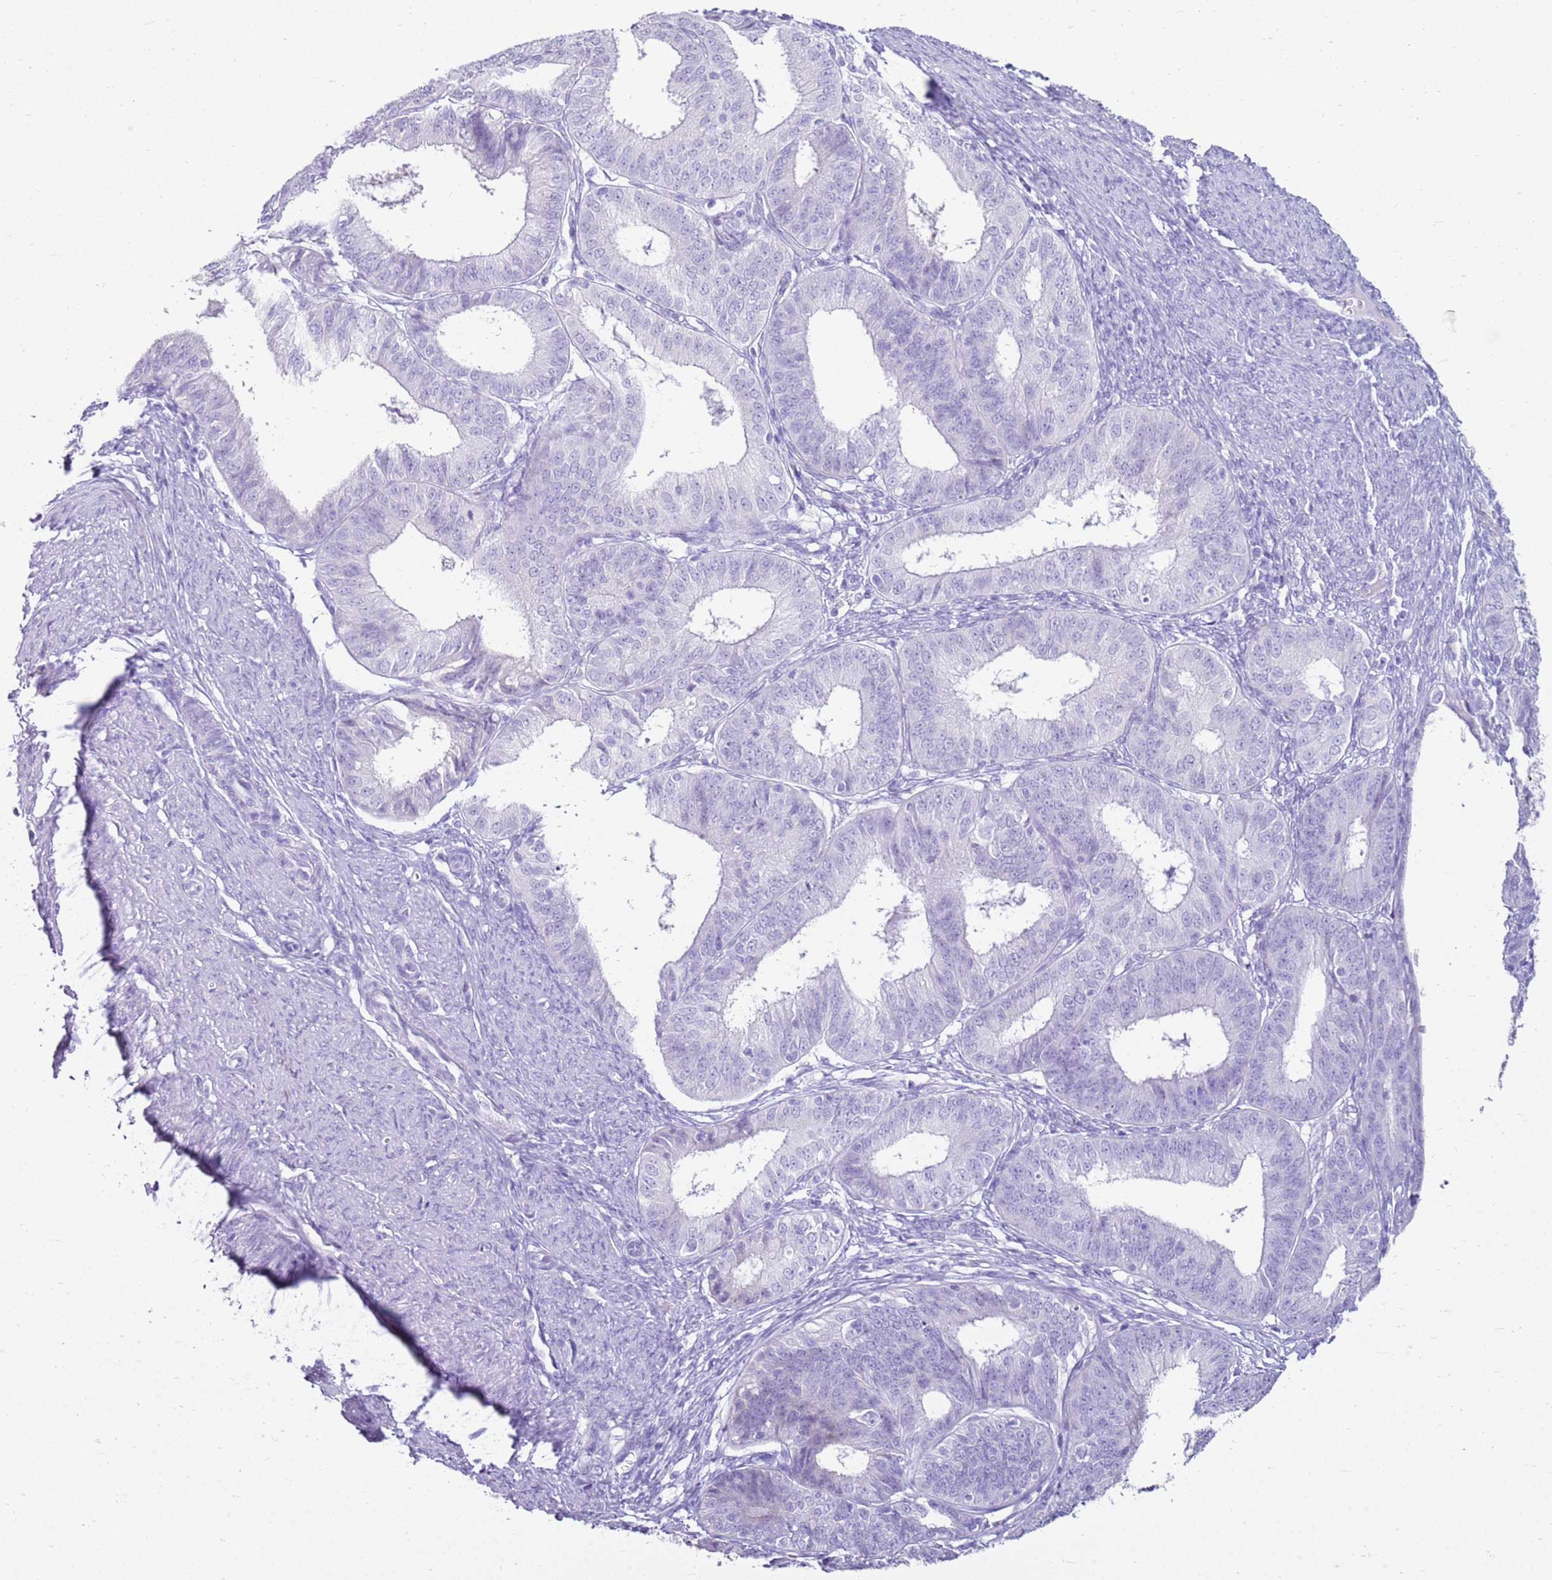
{"staining": {"intensity": "negative", "quantity": "none", "location": "none"}, "tissue": "endometrial cancer", "cell_type": "Tumor cells", "image_type": "cancer", "snomed": [{"axis": "morphology", "description": "Adenocarcinoma, NOS"}, {"axis": "topography", "description": "Endometrium"}], "caption": "An image of human endometrial cancer is negative for staining in tumor cells.", "gene": "CA8", "patient": {"sex": "female", "age": 51}}